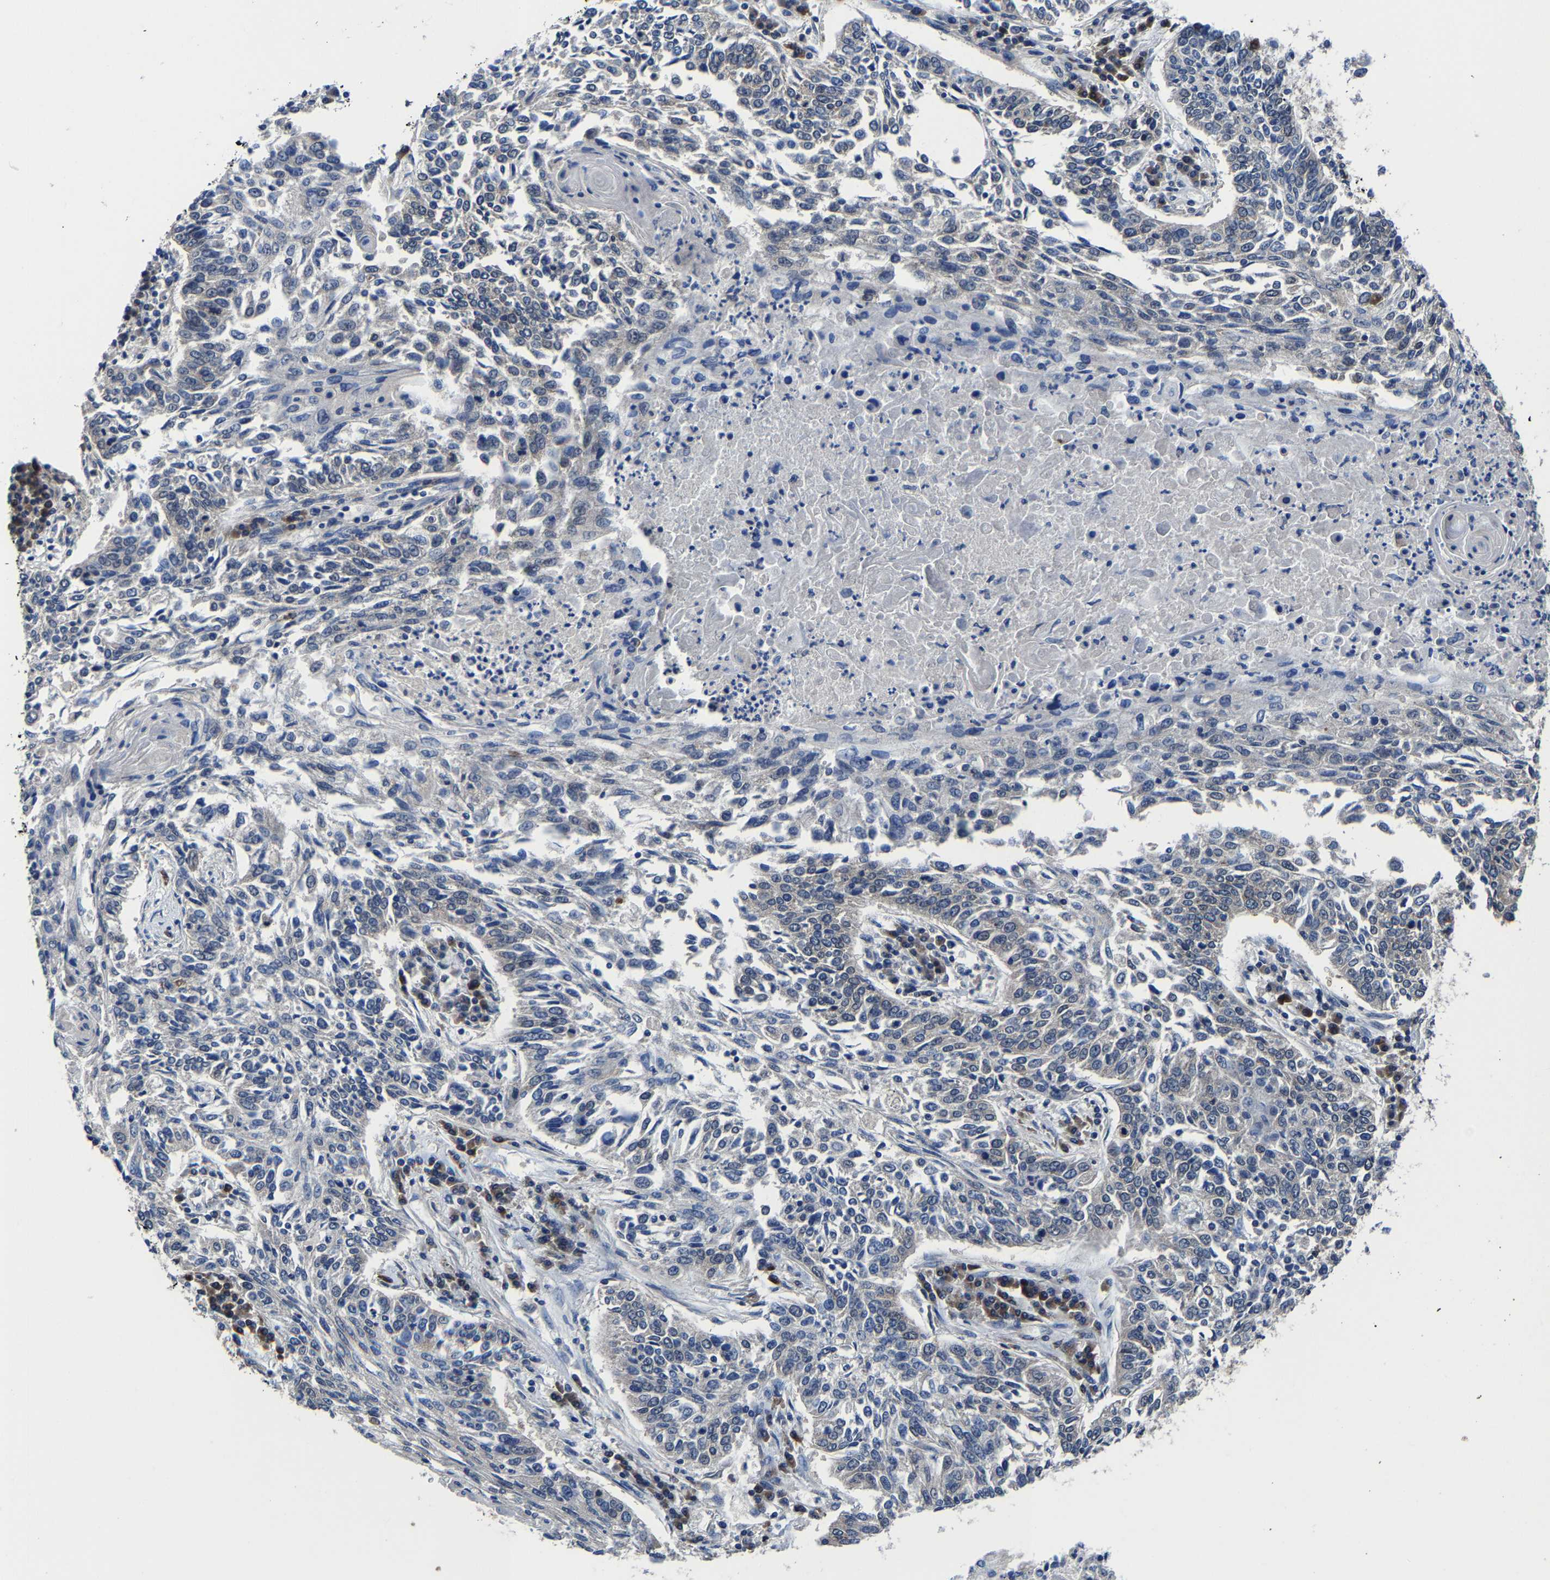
{"staining": {"intensity": "negative", "quantity": "none", "location": "none"}, "tissue": "lung cancer", "cell_type": "Tumor cells", "image_type": "cancer", "snomed": [{"axis": "morphology", "description": "Normal tissue, NOS"}, {"axis": "morphology", "description": "Squamous cell carcinoma, NOS"}, {"axis": "topography", "description": "Cartilage tissue"}, {"axis": "topography", "description": "Bronchus"}, {"axis": "topography", "description": "Lung"}], "caption": "Lung squamous cell carcinoma stained for a protein using immunohistochemistry exhibits no positivity tumor cells.", "gene": "EBAG9", "patient": {"sex": "female", "age": 49}}